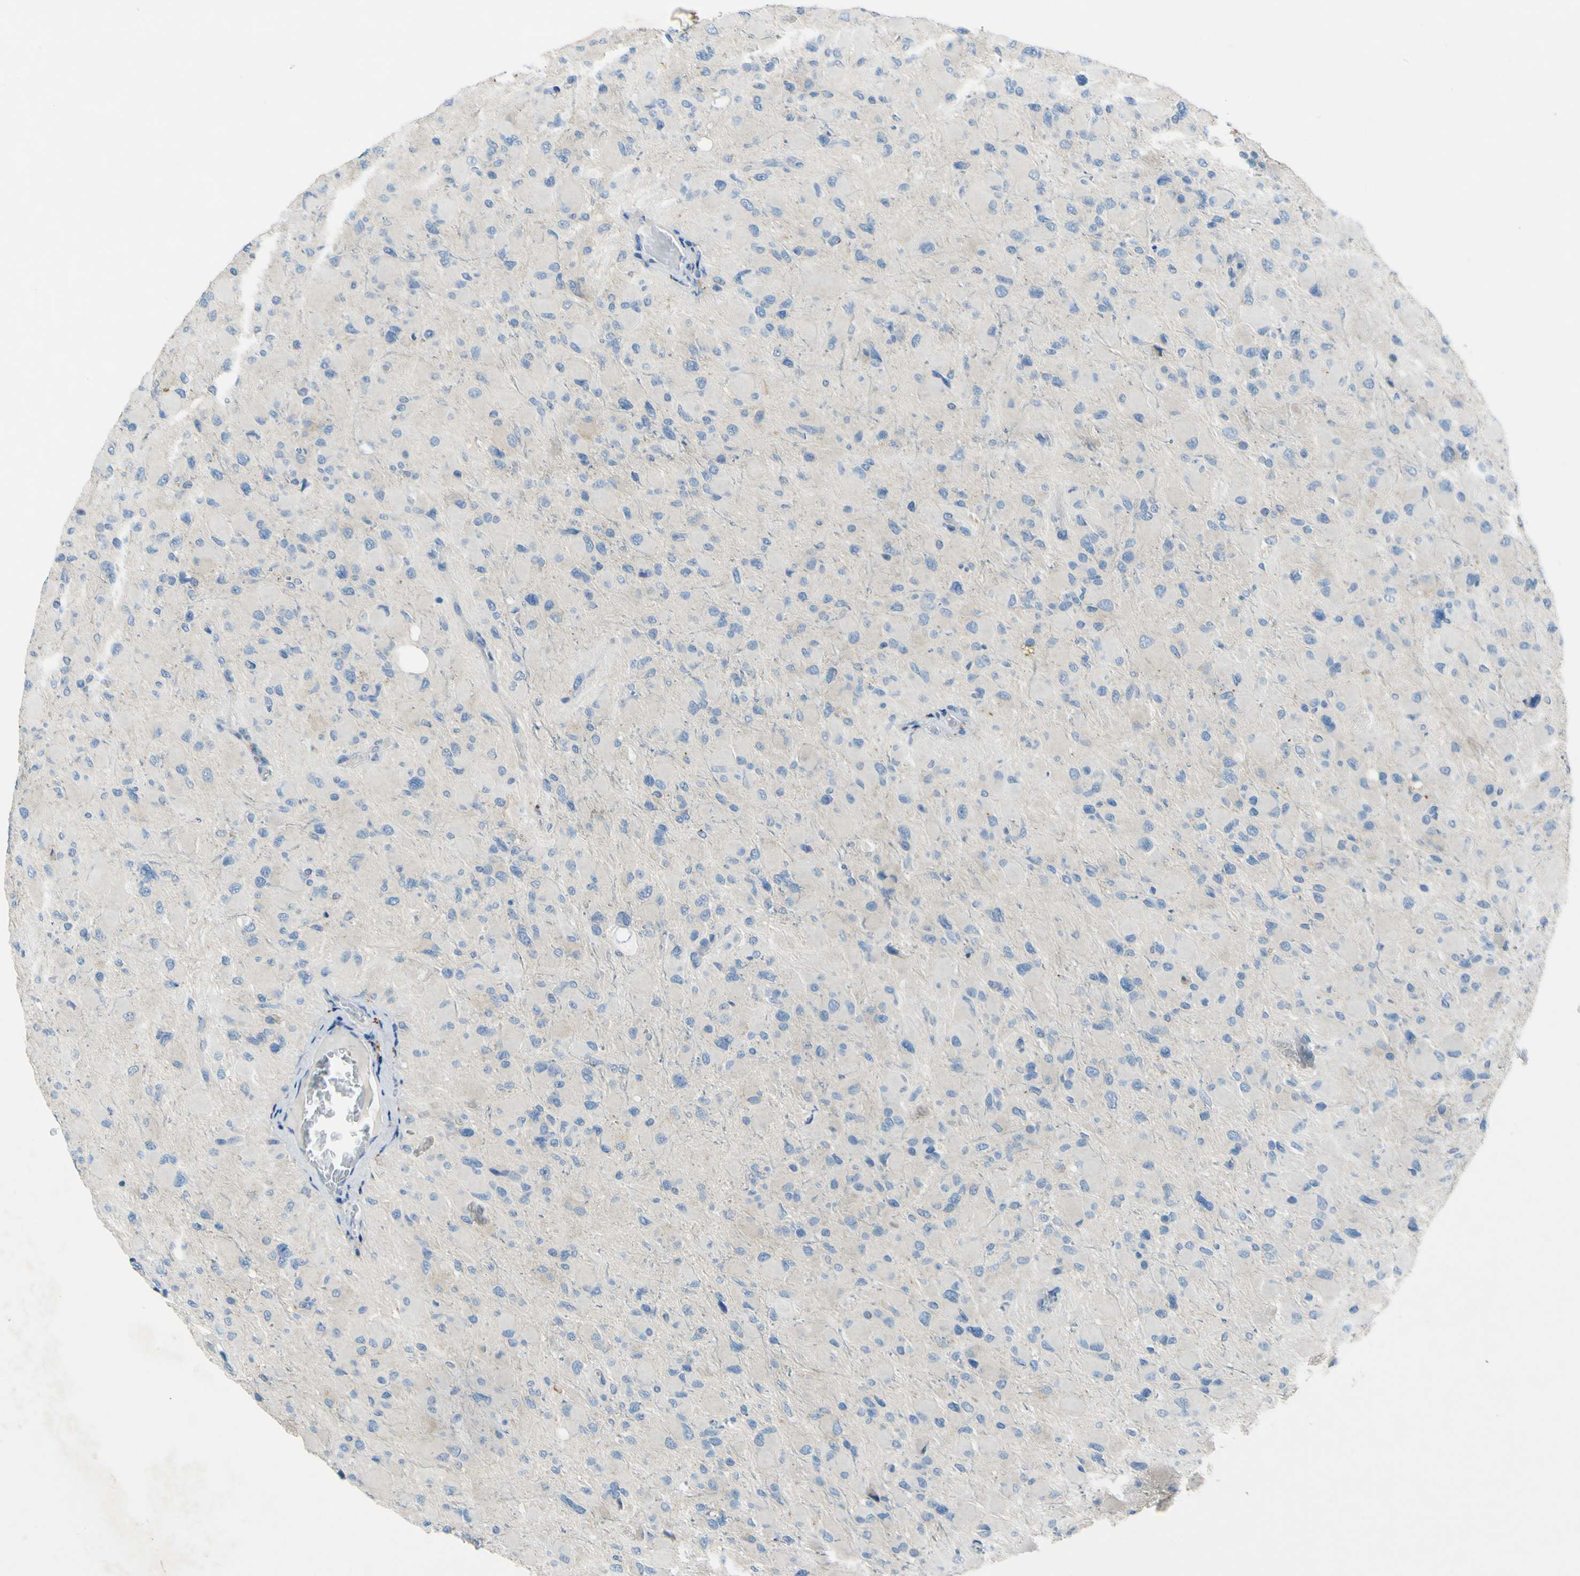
{"staining": {"intensity": "negative", "quantity": "none", "location": "none"}, "tissue": "glioma", "cell_type": "Tumor cells", "image_type": "cancer", "snomed": [{"axis": "morphology", "description": "Glioma, malignant, High grade"}, {"axis": "topography", "description": "Cerebral cortex"}], "caption": "Immunohistochemistry (IHC) of human glioma reveals no staining in tumor cells. The staining is performed using DAB brown chromogen with nuclei counter-stained in using hematoxylin.", "gene": "CDH10", "patient": {"sex": "female", "age": 36}}